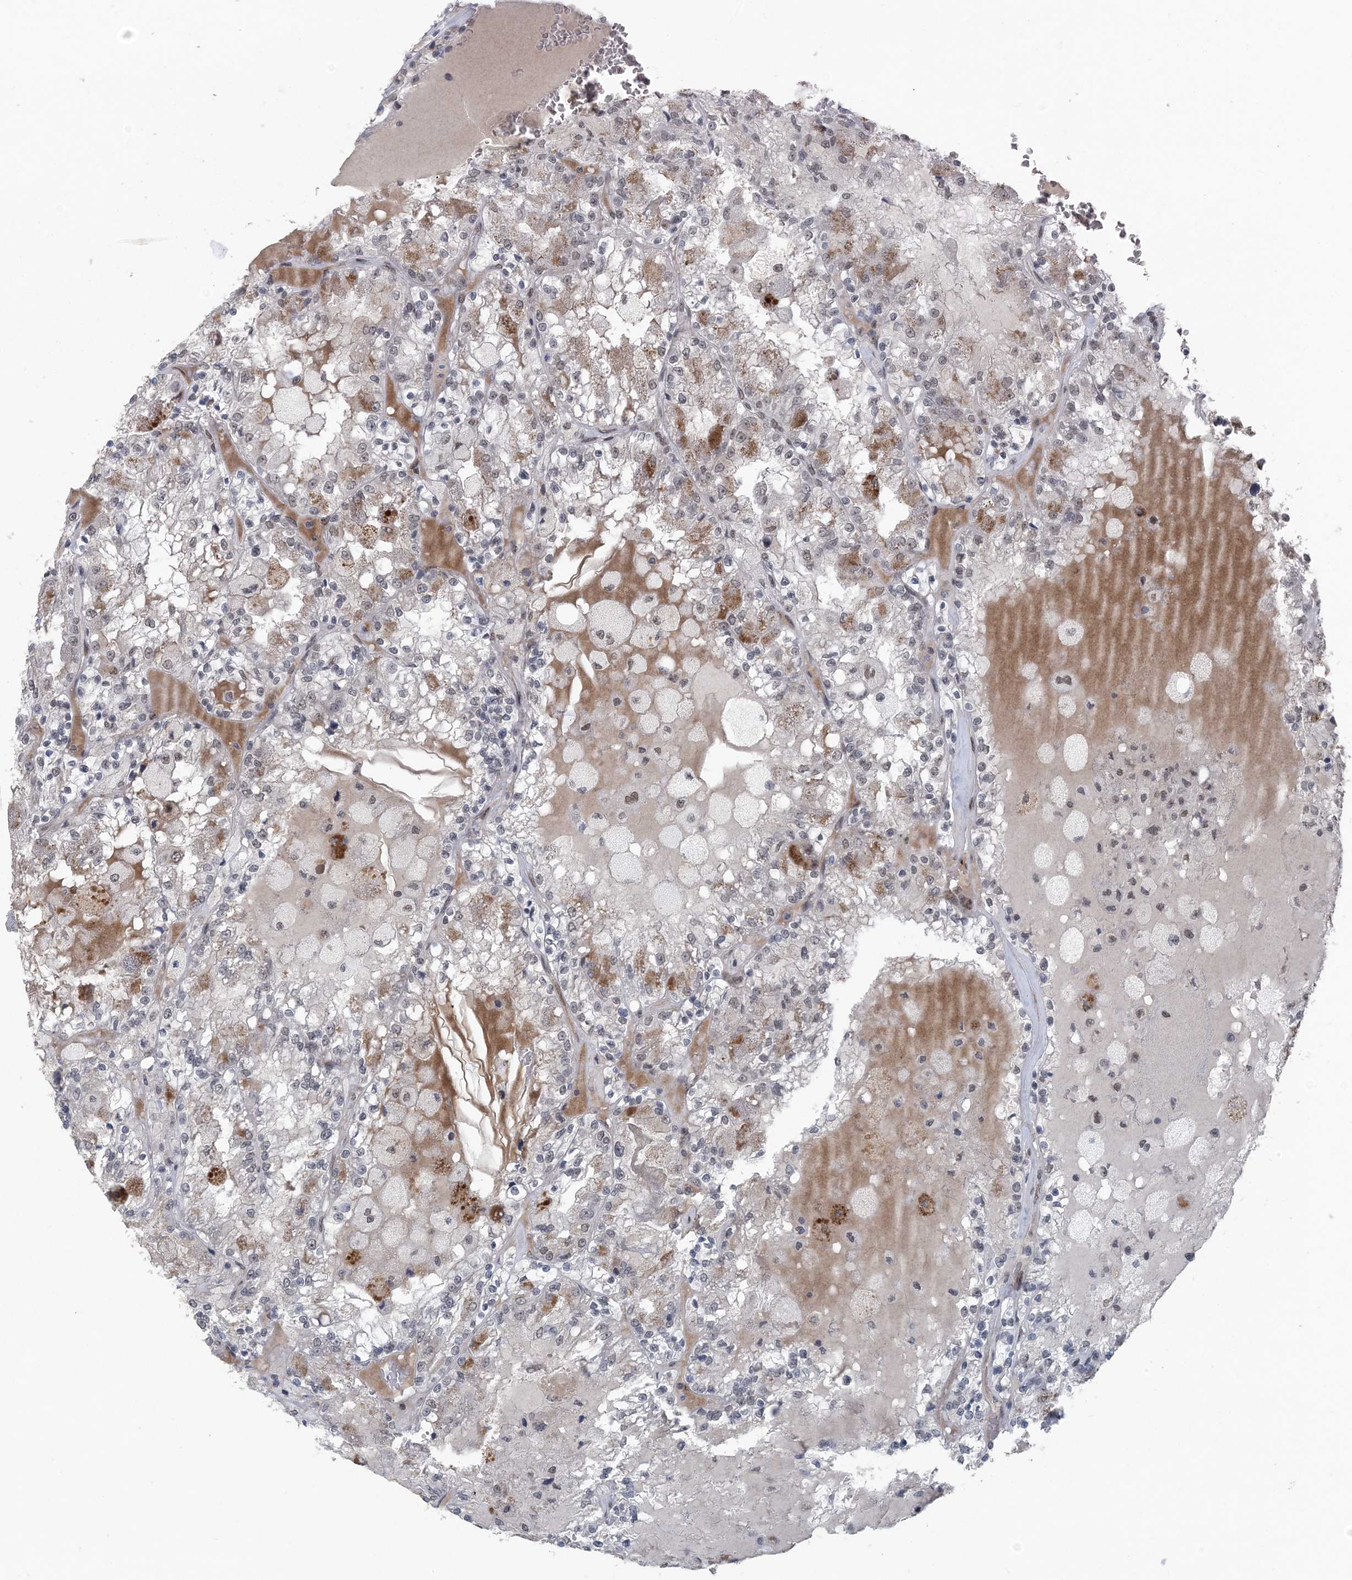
{"staining": {"intensity": "negative", "quantity": "none", "location": "none"}, "tissue": "renal cancer", "cell_type": "Tumor cells", "image_type": "cancer", "snomed": [{"axis": "morphology", "description": "Adenocarcinoma, NOS"}, {"axis": "topography", "description": "Kidney"}], "caption": "This is a micrograph of immunohistochemistry staining of adenocarcinoma (renal), which shows no expression in tumor cells.", "gene": "MBD2", "patient": {"sex": "female", "age": 56}}